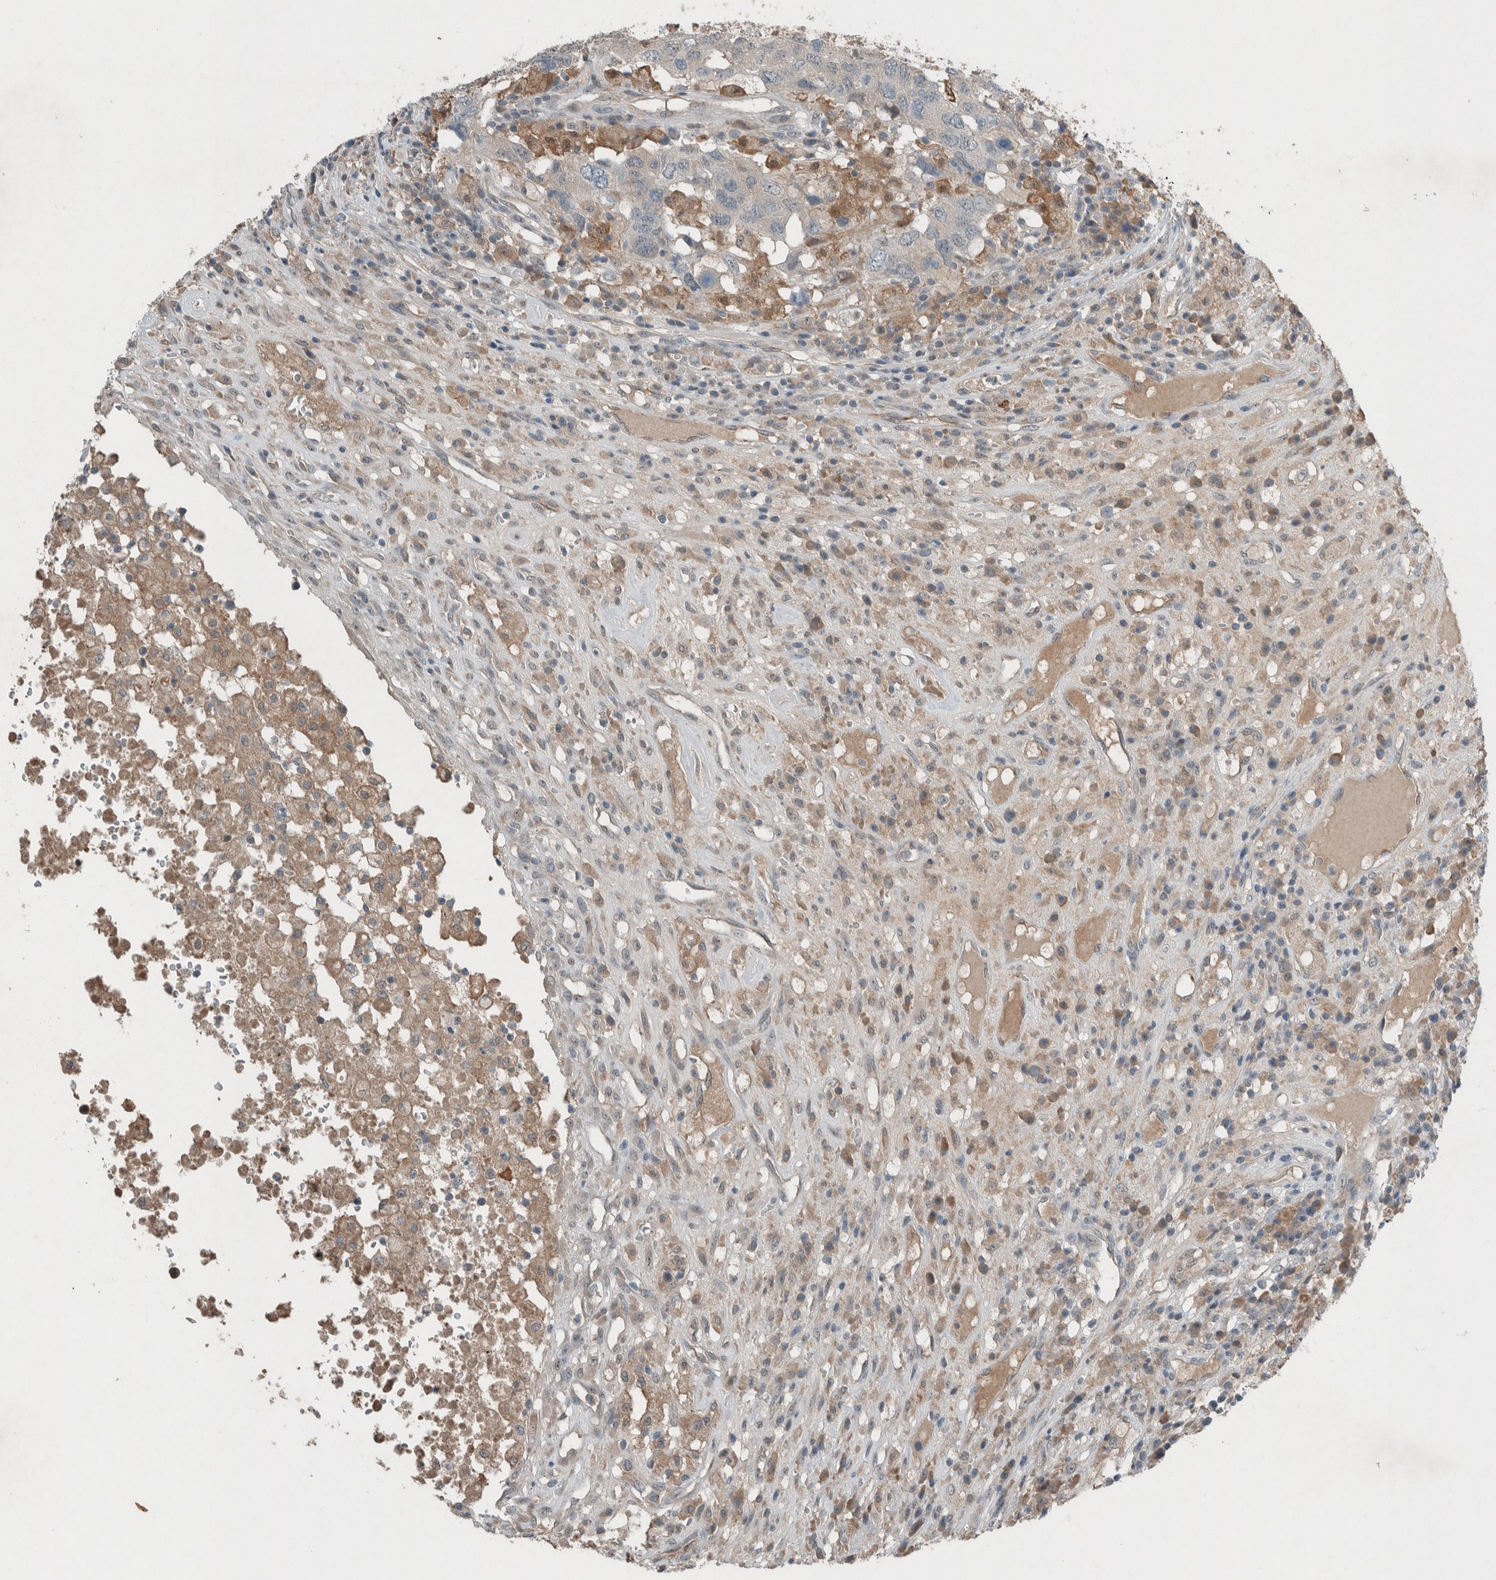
{"staining": {"intensity": "negative", "quantity": "none", "location": "none"}, "tissue": "head and neck cancer", "cell_type": "Tumor cells", "image_type": "cancer", "snomed": [{"axis": "morphology", "description": "Squamous cell carcinoma, NOS"}, {"axis": "topography", "description": "Head-Neck"}], "caption": "Immunohistochemistry (IHC) micrograph of head and neck cancer (squamous cell carcinoma) stained for a protein (brown), which demonstrates no staining in tumor cells.", "gene": "RALGDS", "patient": {"sex": "male", "age": 66}}